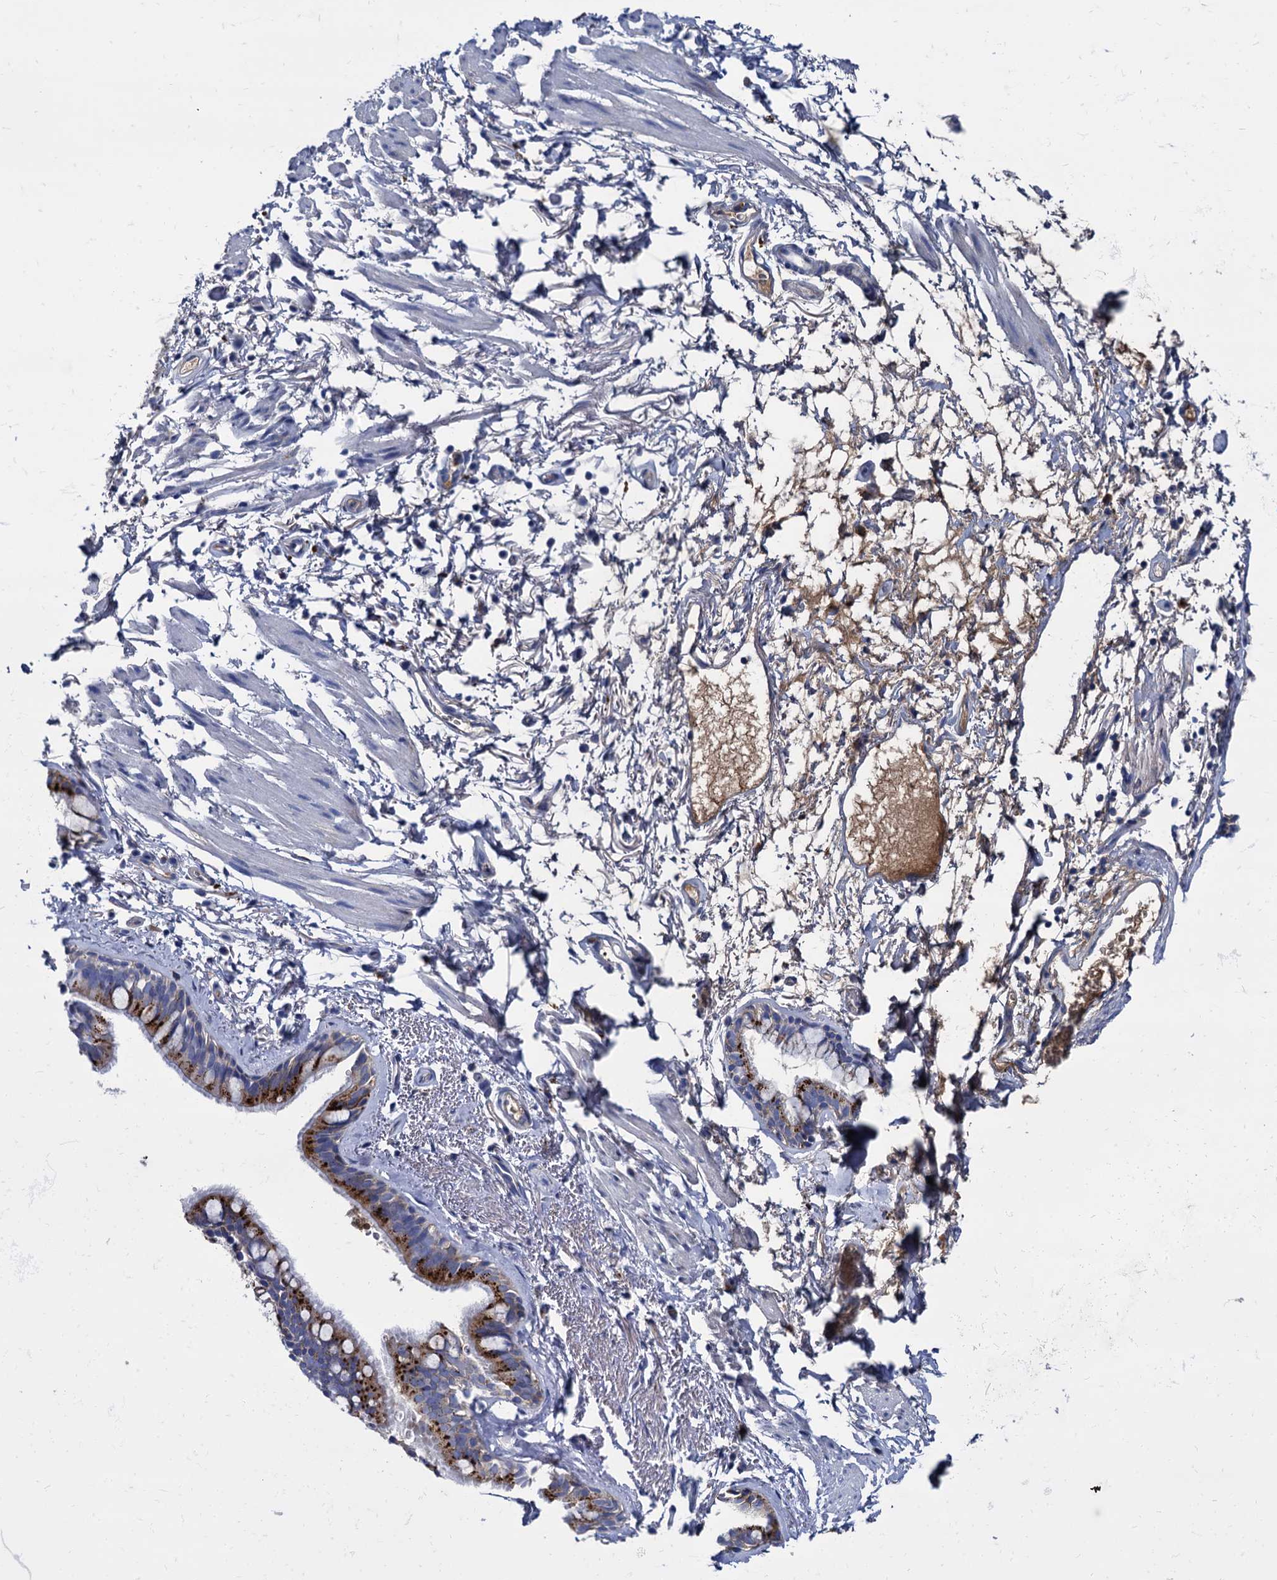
{"staining": {"intensity": "weak", "quantity": ">75%", "location": "cytoplasmic/membranous"}, "tissue": "adipose tissue", "cell_type": "Adipocytes", "image_type": "normal", "snomed": [{"axis": "morphology", "description": "Normal tissue, NOS"}, {"axis": "topography", "description": "Lymph node"}, {"axis": "topography", "description": "Bronchus"}], "caption": "Brown immunohistochemical staining in benign human adipose tissue exhibits weak cytoplasmic/membranous staining in approximately >75% of adipocytes.", "gene": "APOD", "patient": {"sex": "male", "age": 63}}